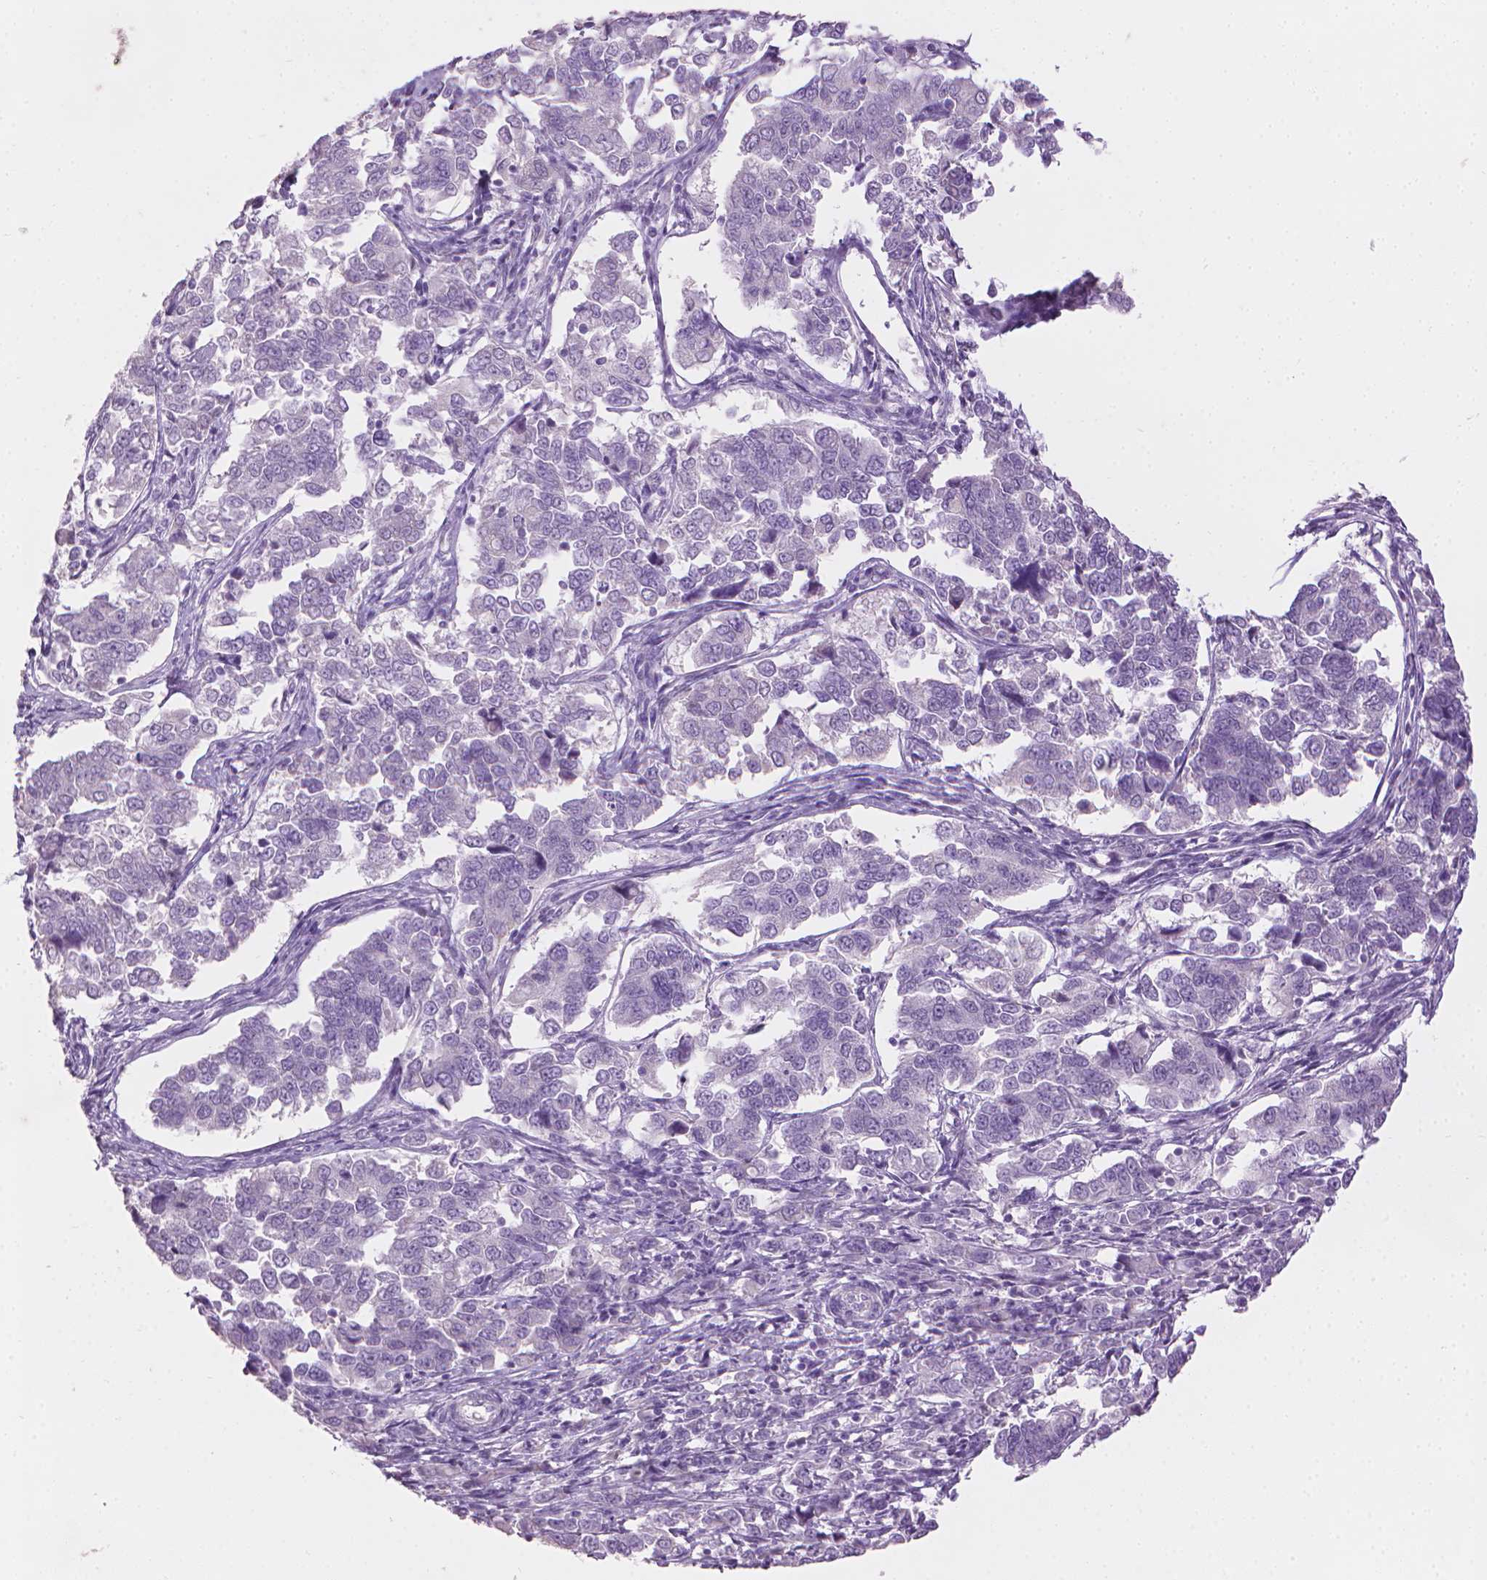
{"staining": {"intensity": "negative", "quantity": "none", "location": "none"}, "tissue": "endometrial cancer", "cell_type": "Tumor cells", "image_type": "cancer", "snomed": [{"axis": "morphology", "description": "Adenocarcinoma, NOS"}, {"axis": "topography", "description": "Endometrium"}], "caption": "There is no significant expression in tumor cells of endometrial adenocarcinoma. (DAB (3,3'-diaminobenzidine) IHC, high magnification).", "gene": "MLANA", "patient": {"sex": "female", "age": 43}}